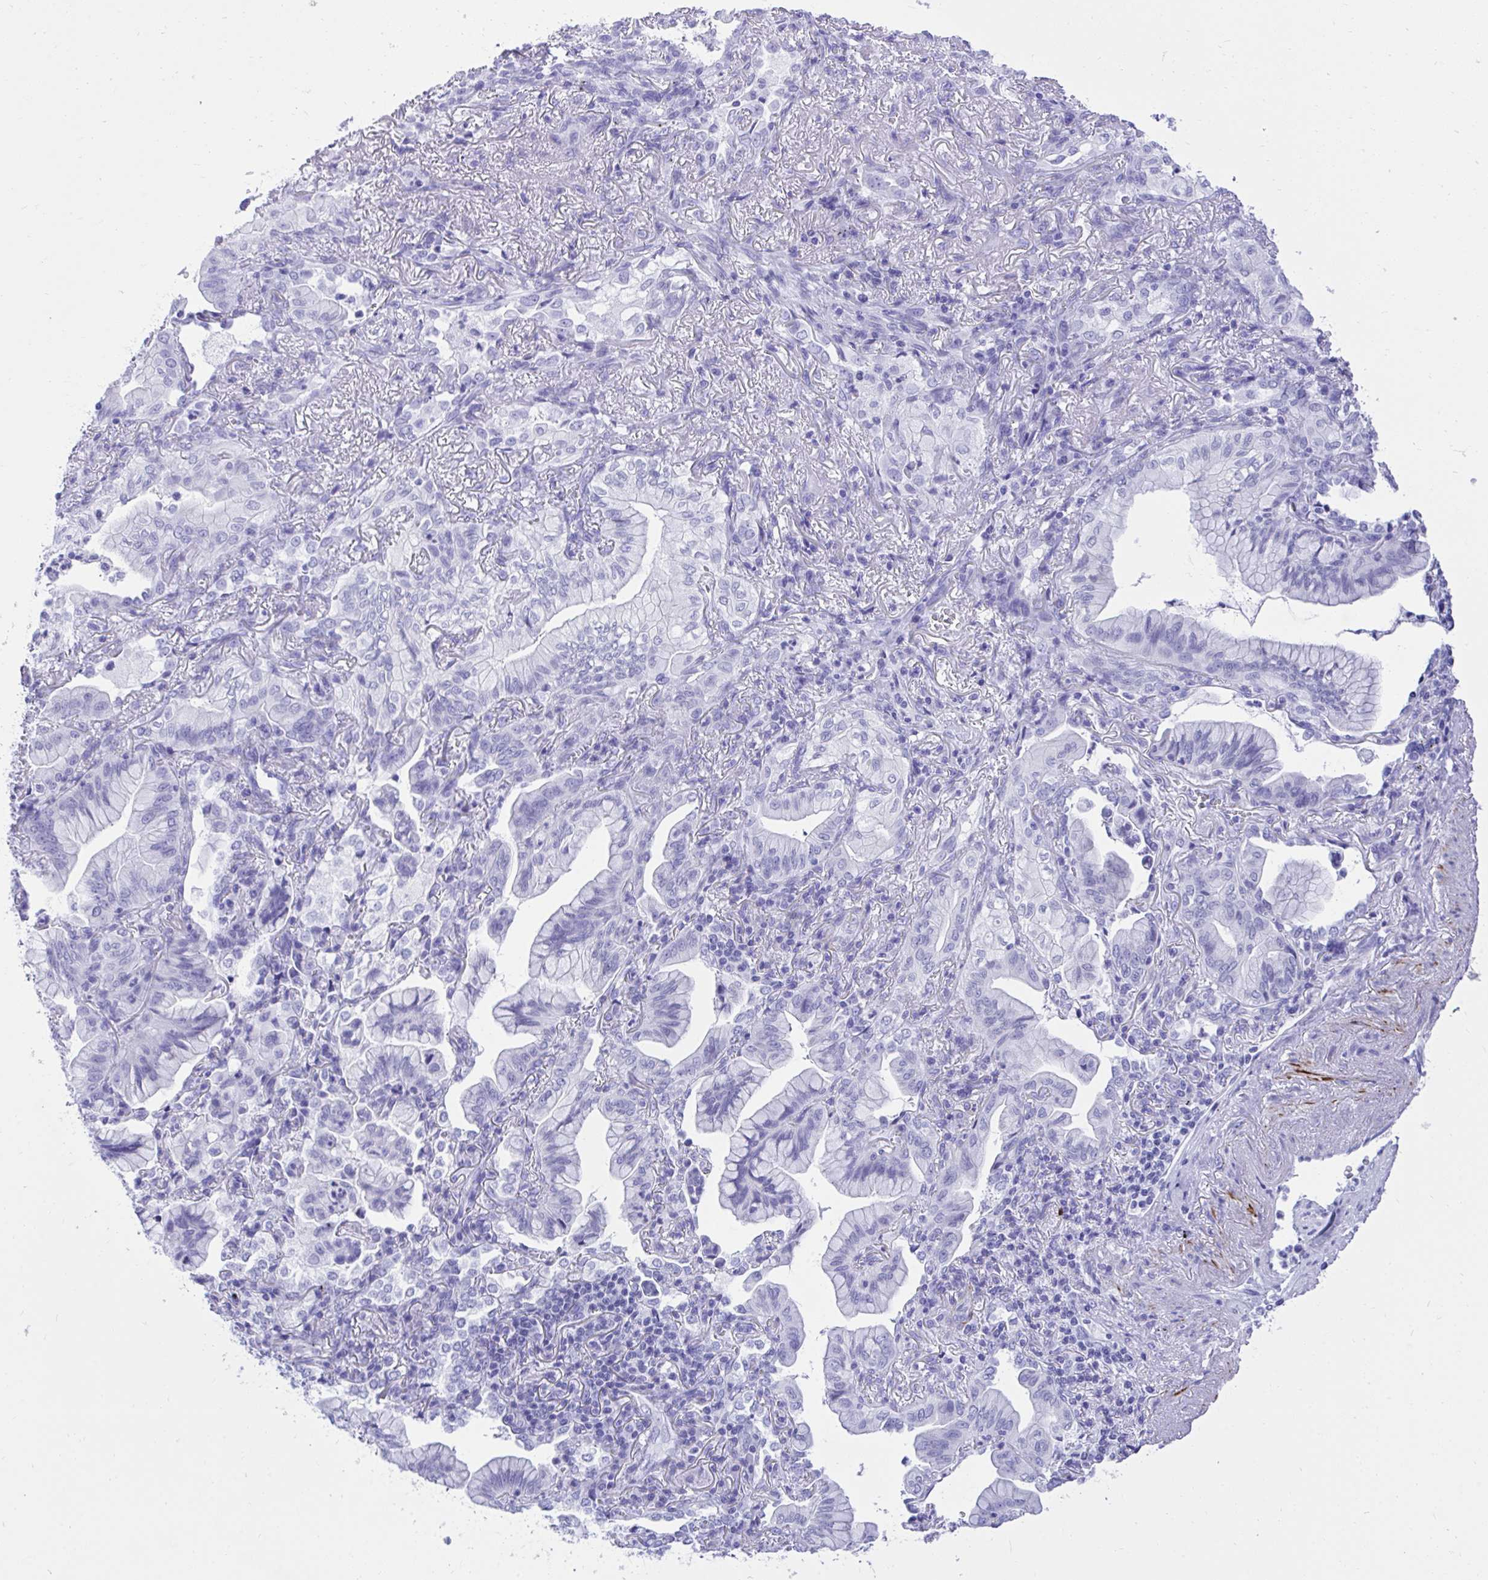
{"staining": {"intensity": "negative", "quantity": "none", "location": "none"}, "tissue": "lung cancer", "cell_type": "Tumor cells", "image_type": "cancer", "snomed": [{"axis": "morphology", "description": "Adenocarcinoma, NOS"}, {"axis": "topography", "description": "Lung"}], "caption": "Lung cancer was stained to show a protein in brown. There is no significant staining in tumor cells. Brightfield microscopy of immunohistochemistry (IHC) stained with DAB (brown) and hematoxylin (blue), captured at high magnification.", "gene": "KCNN4", "patient": {"sex": "male", "age": 77}}